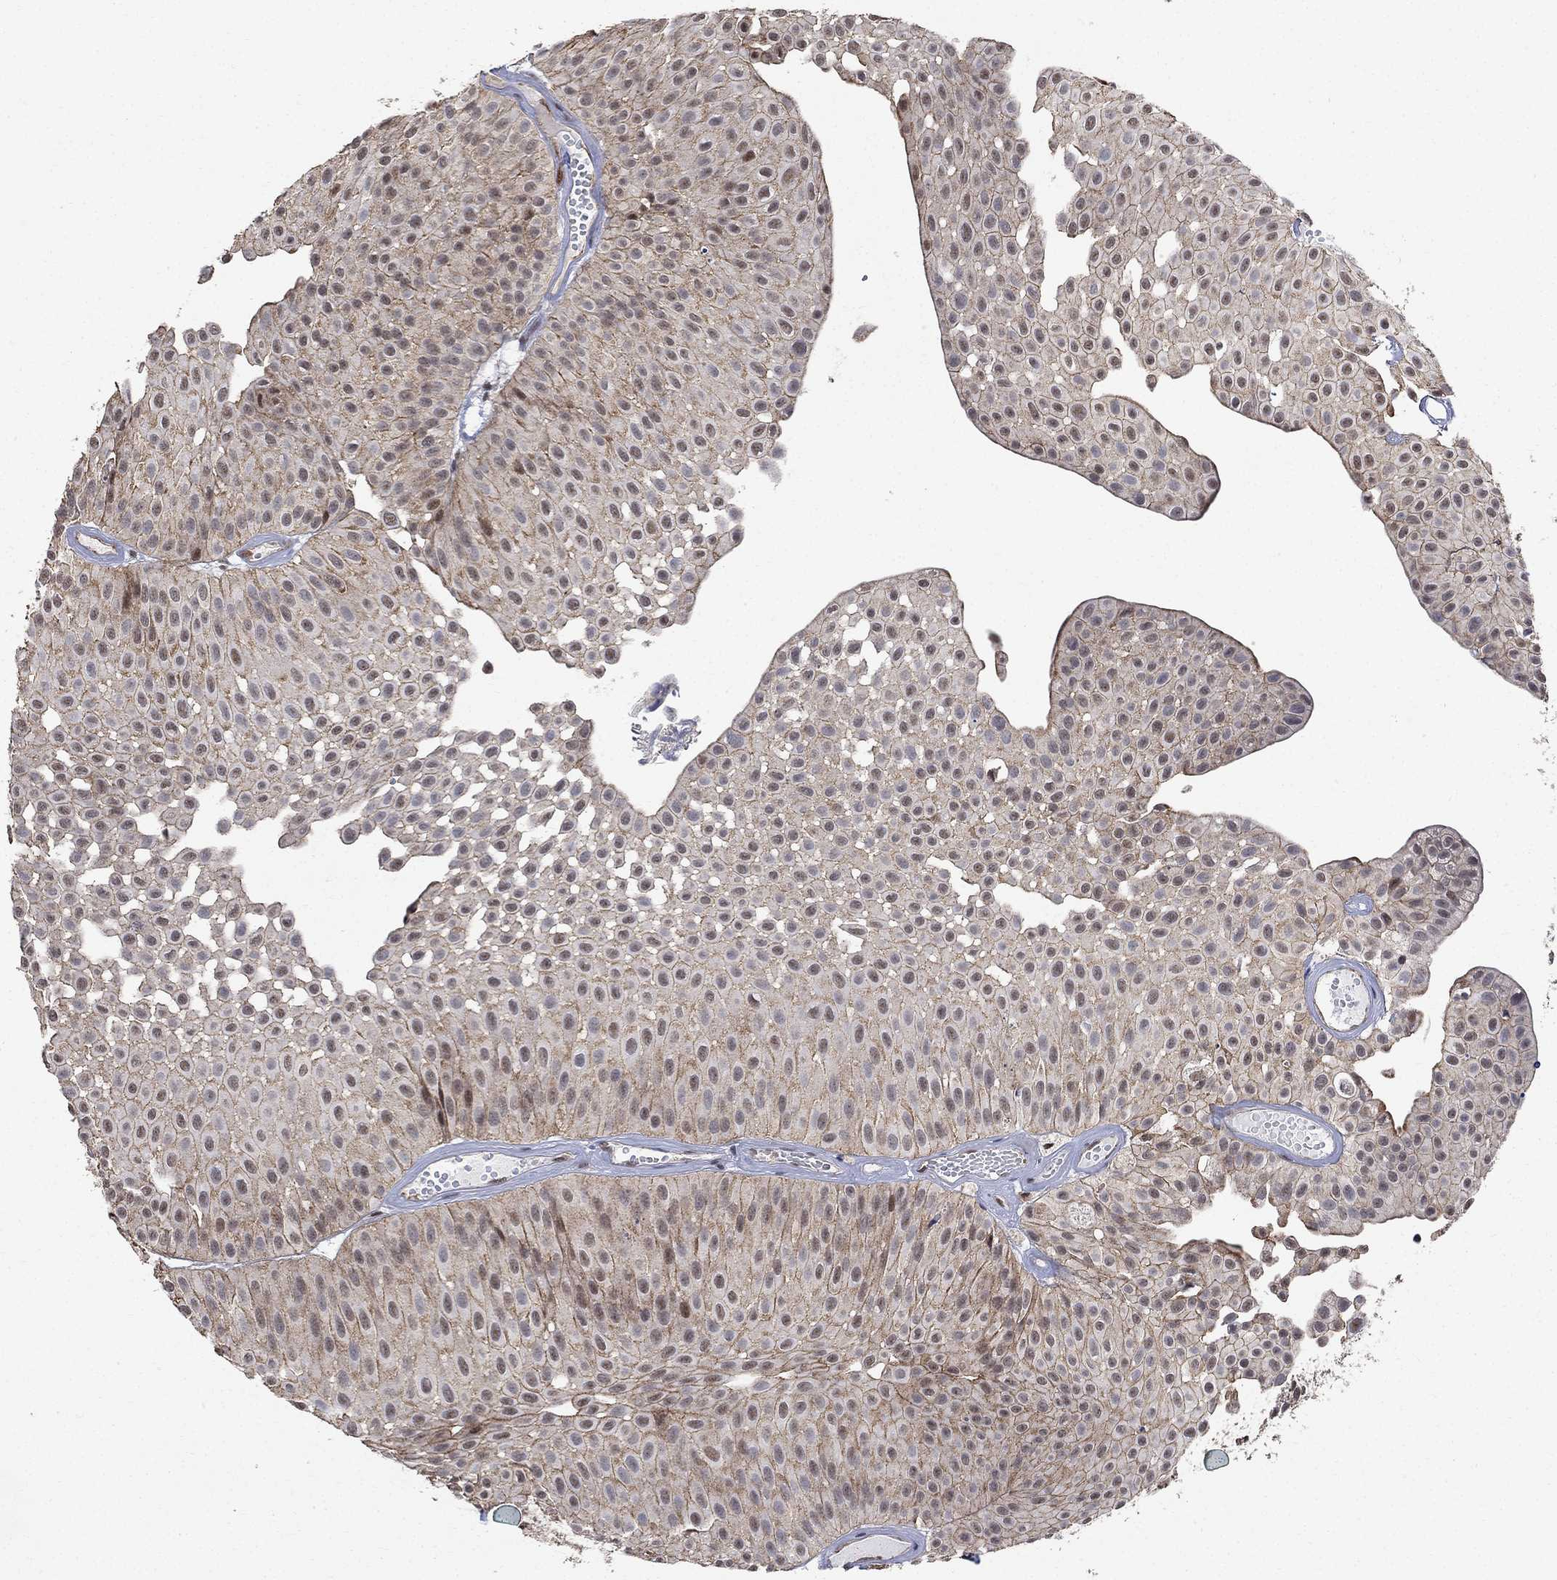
{"staining": {"intensity": "moderate", "quantity": "<25%", "location": "cytoplasmic/membranous"}, "tissue": "urothelial cancer", "cell_type": "Tumor cells", "image_type": "cancer", "snomed": [{"axis": "morphology", "description": "Urothelial carcinoma, Low grade"}, {"axis": "topography", "description": "Urinary bladder"}], "caption": "A brown stain labels moderate cytoplasmic/membranous staining of a protein in urothelial cancer tumor cells.", "gene": "ANKRA2", "patient": {"sex": "male", "age": 64}}